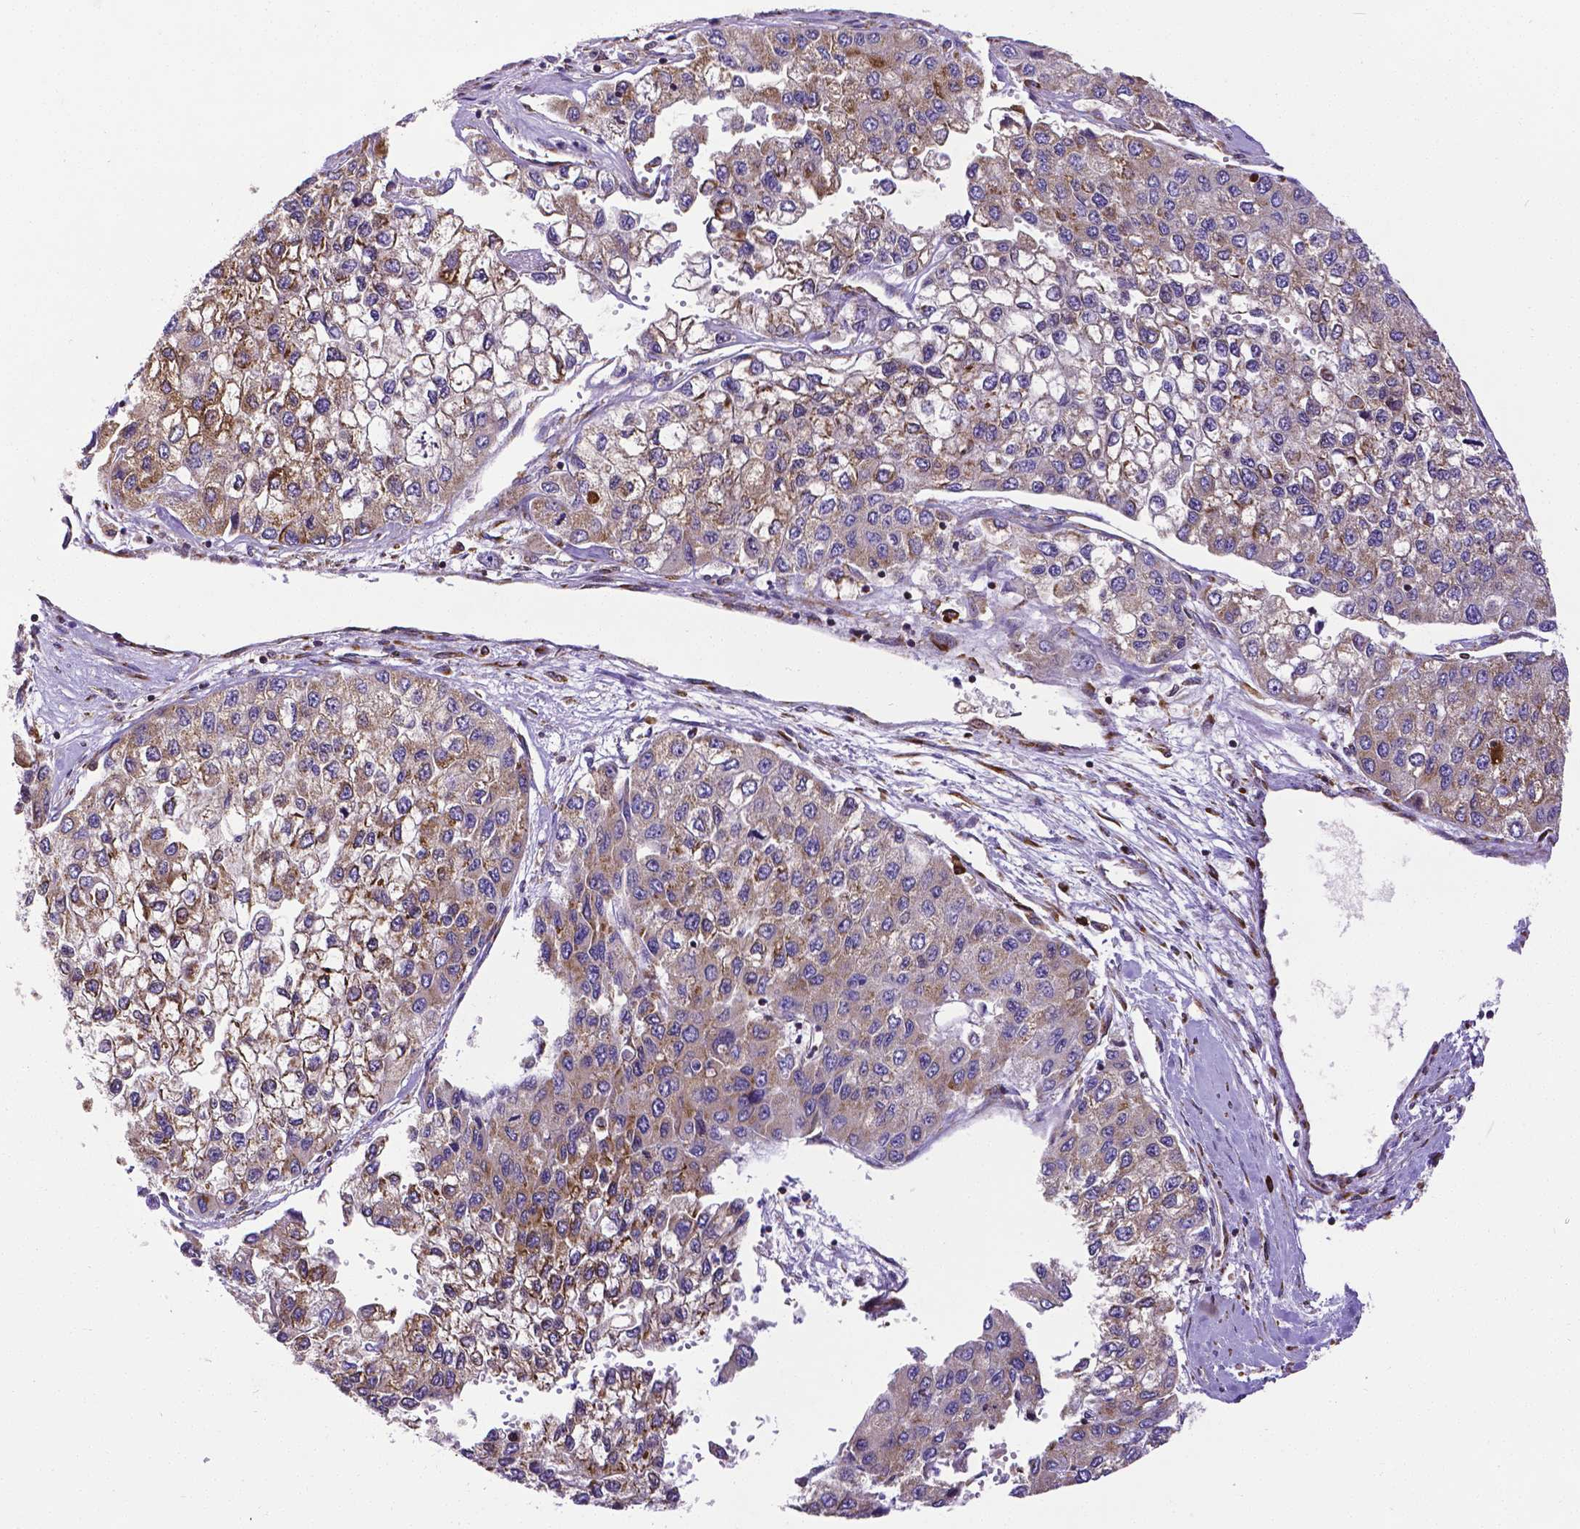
{"staining": {"intensity": "weak", "quantity": ">75%", "location": "cytoplasmic/membranous"}, "tissue": "liver cancer", "cell_type": "Tumor cells", "image_type": "cancer", "snomed": [{"axis": "morphology", "description": "Carcinoma, Hepatocellular, NOS"}, {"axis": "topography", "description": "Liver"}], "caption": "Liver cancer tissue reveals weak cytoplasmic/membranous positivity in about >75% of tumor cells", "gene": "MTDH", "patient": {"sex": "female", "age": 66}}